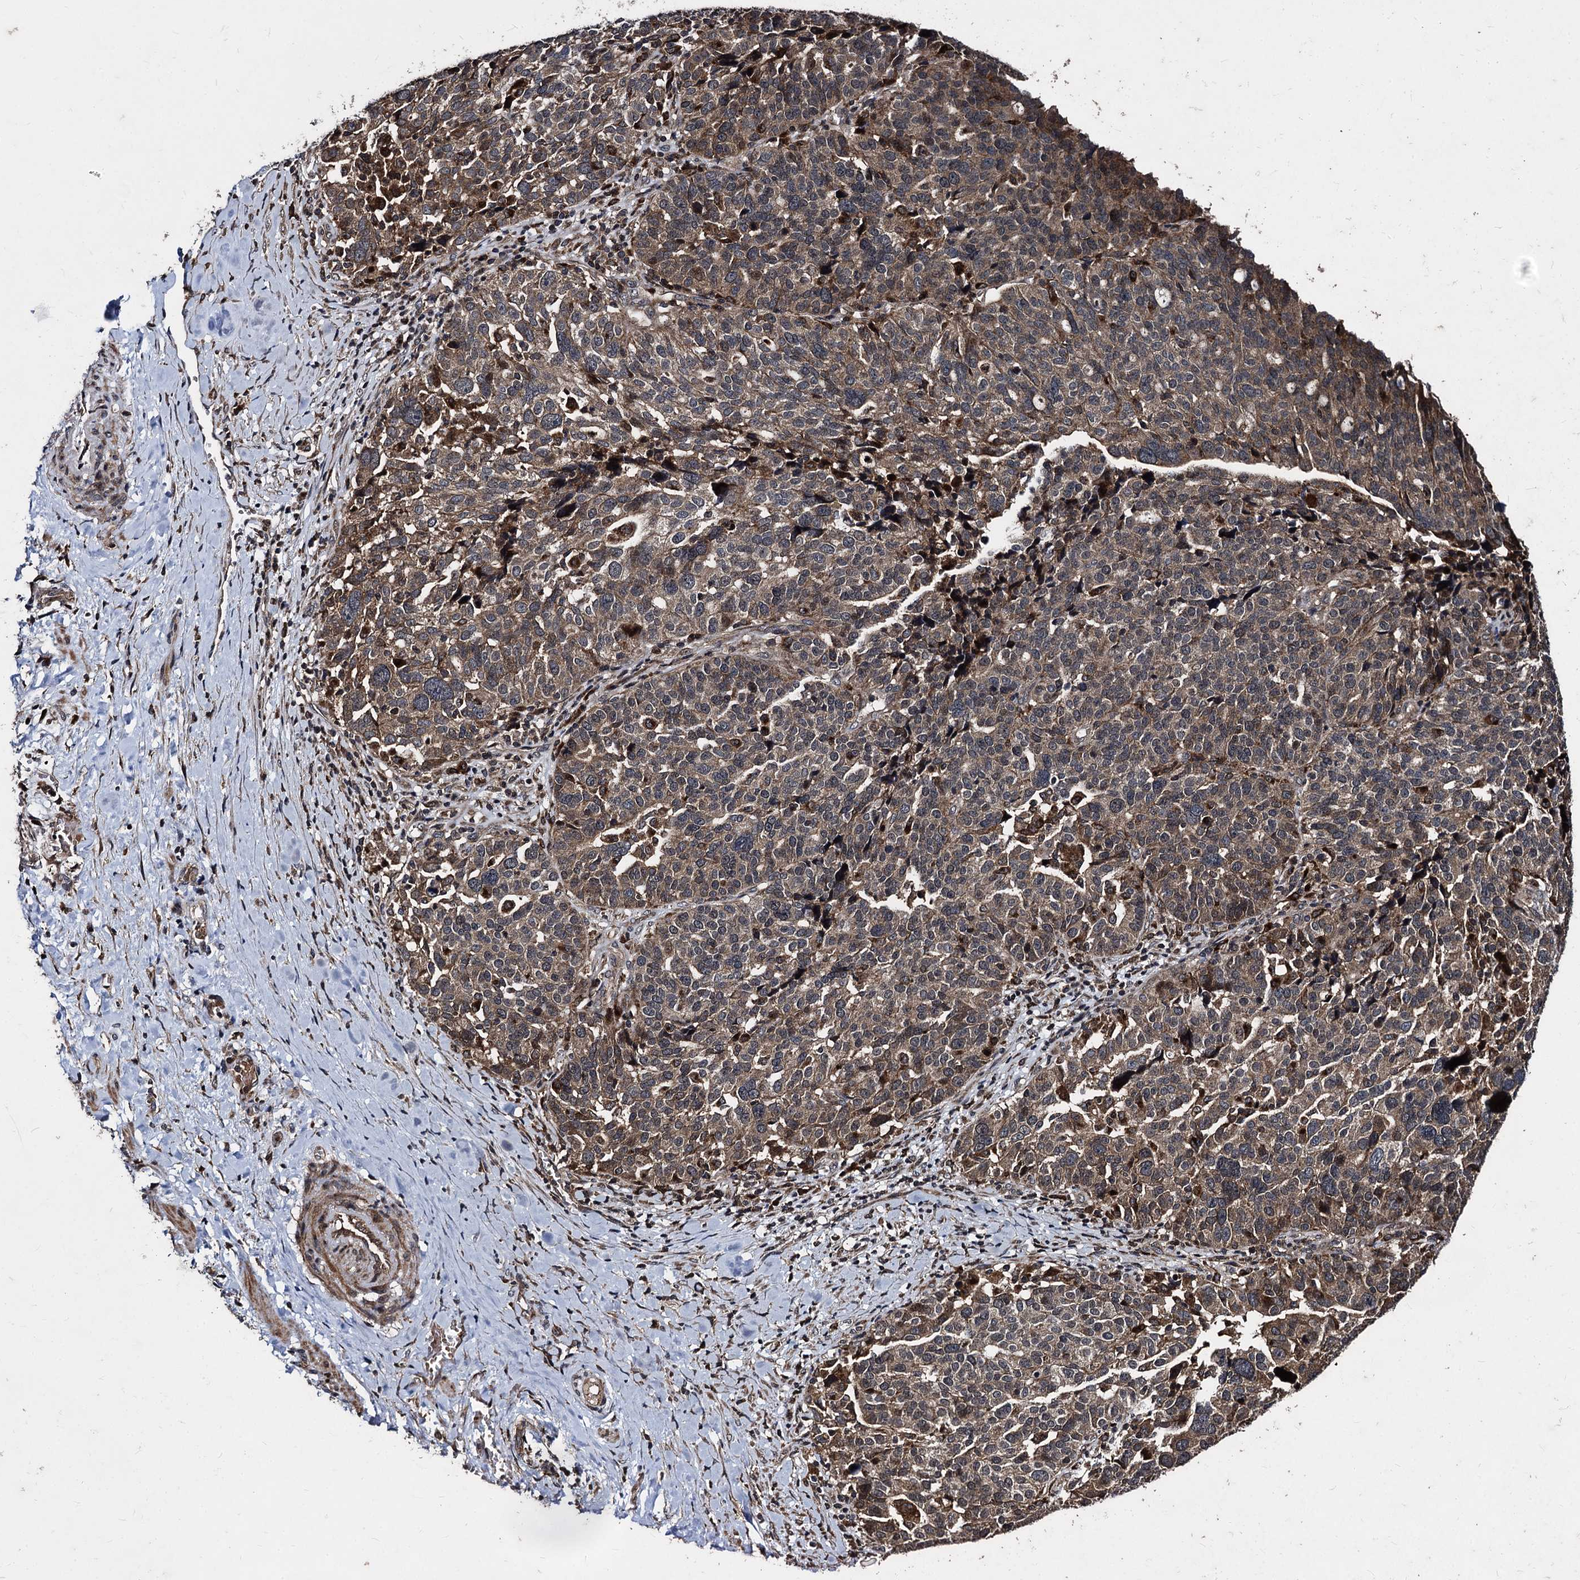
{"staining": {"intensity": "moderate", "quantity": ">75%", "location": "cytoplasmic/membranous"}, "tissue": "ovarian cancer", "cell_type": "Tumor cells", "image_type": "cancer", "snomed": [{"axis": "morphology", "description": "Cystadenocarcinoma, serous, NOS"}, {"axis": "topography", "description": "Ovary"}], "caption": "This micrograph reveals serous cystadenocarcinoma (ovarian) stained with immunohistochemistry to label a protein in brown. The cytoplasmic/membranous of tumor cells show moderate positivity for the protein. Nuclei are counter-stained blue.", "gene": "BCL2L2", "patient": {"sex": "female", "age": 59}}